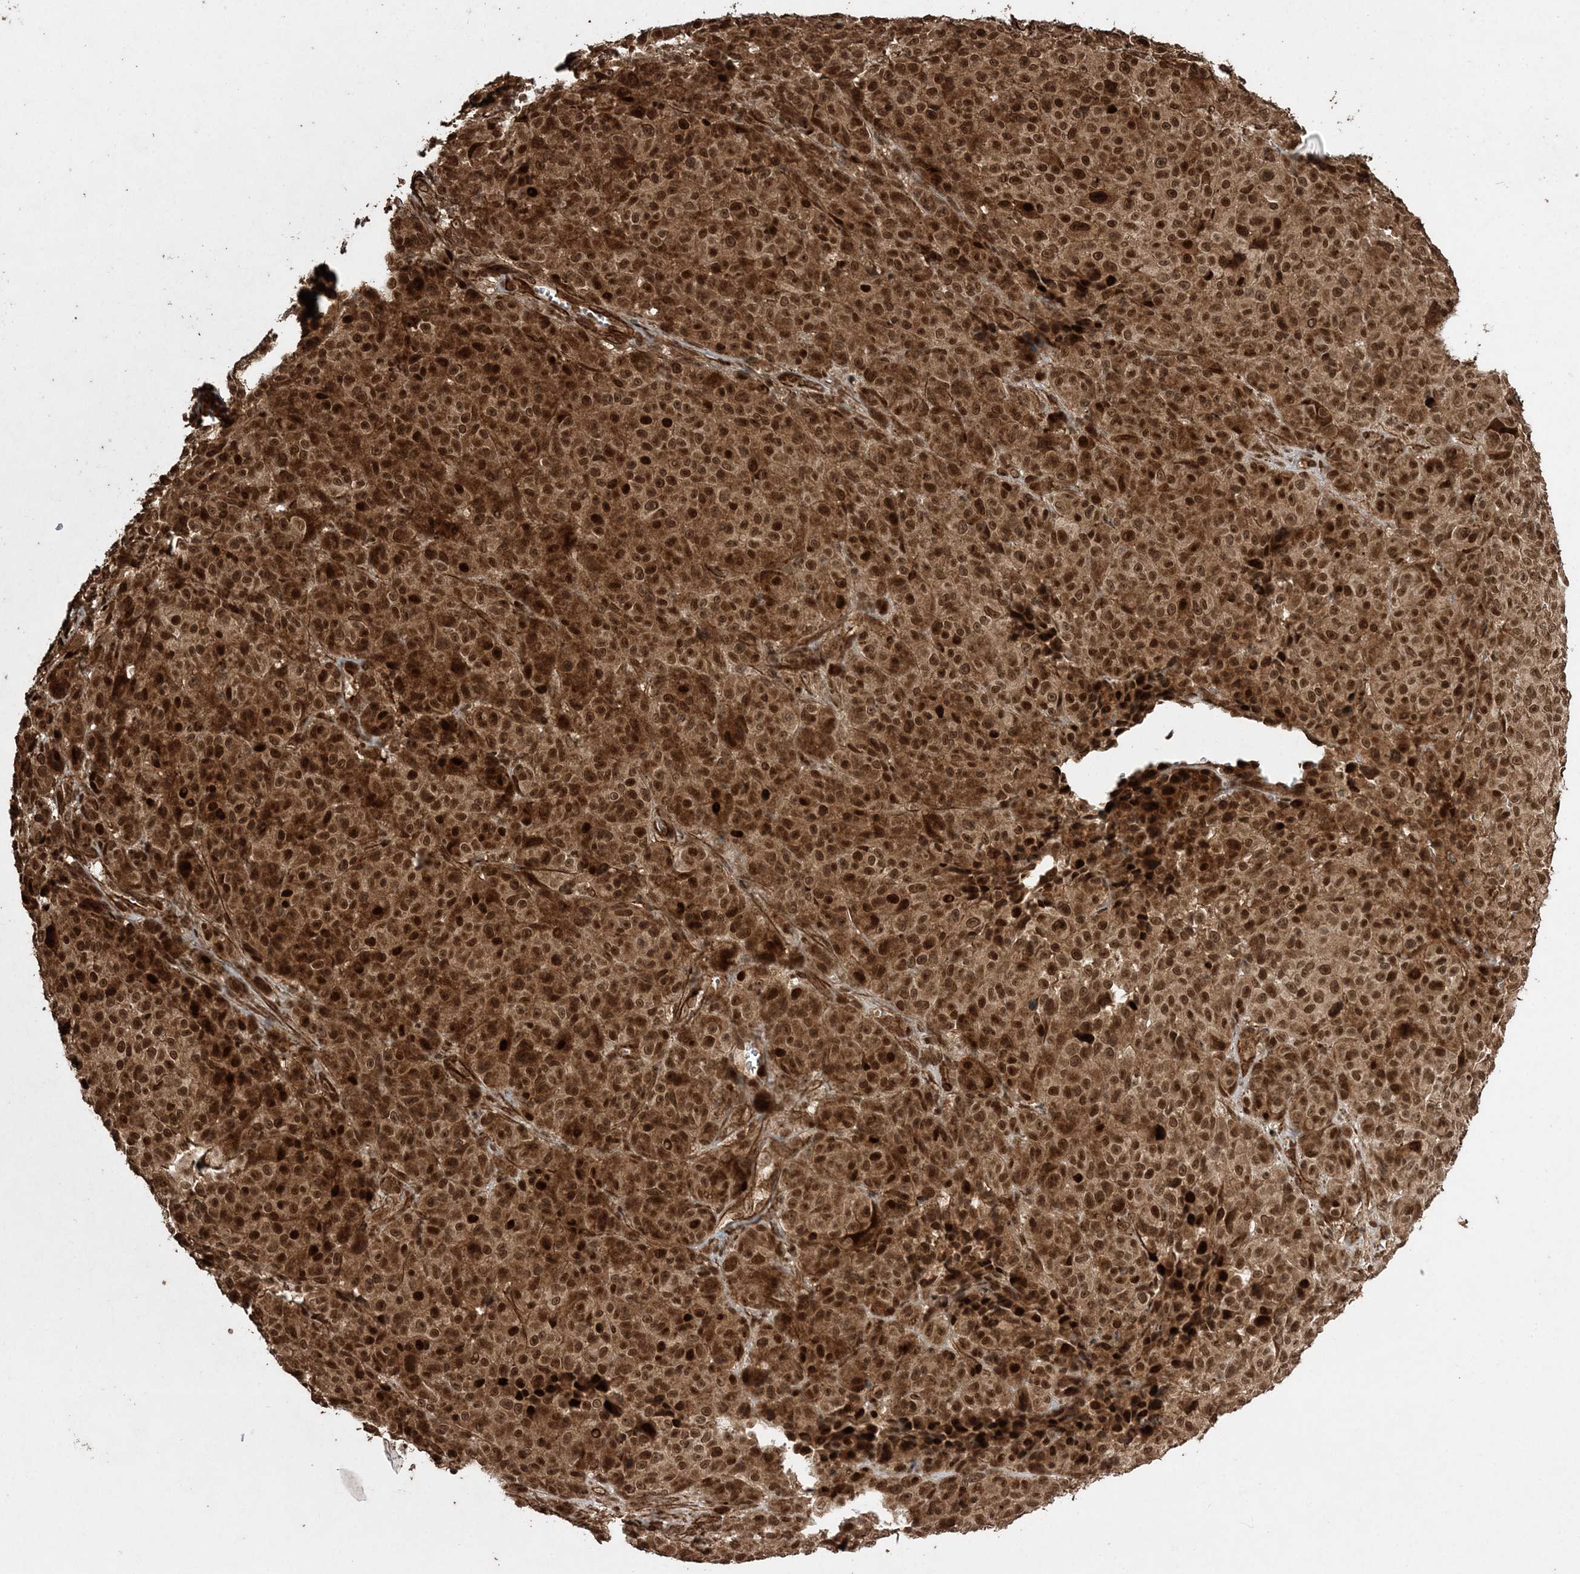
{"staining": {"intensity": "strong", "quantity": ">75%", "location": "cytoplasmic/membranous,nuclear"}, "tissue": "melanoma", "cell_type": "Tumor cells", "image_type": "cancer", "snomed": [{"axis": "morphology", "description": "Malignant melanoma, NOS"}, {"axis": "topography", "description": "Skin"}], "caption": "Melanoma tissue shows strong cytoplasmic/membranous and nuclear positivity in approximately >75% of tumor cells (Brightfield microscopy of DAB IHC at high magnification).", "gene": "ETAA1", "patient": {"sex": "male", "age": 73}}